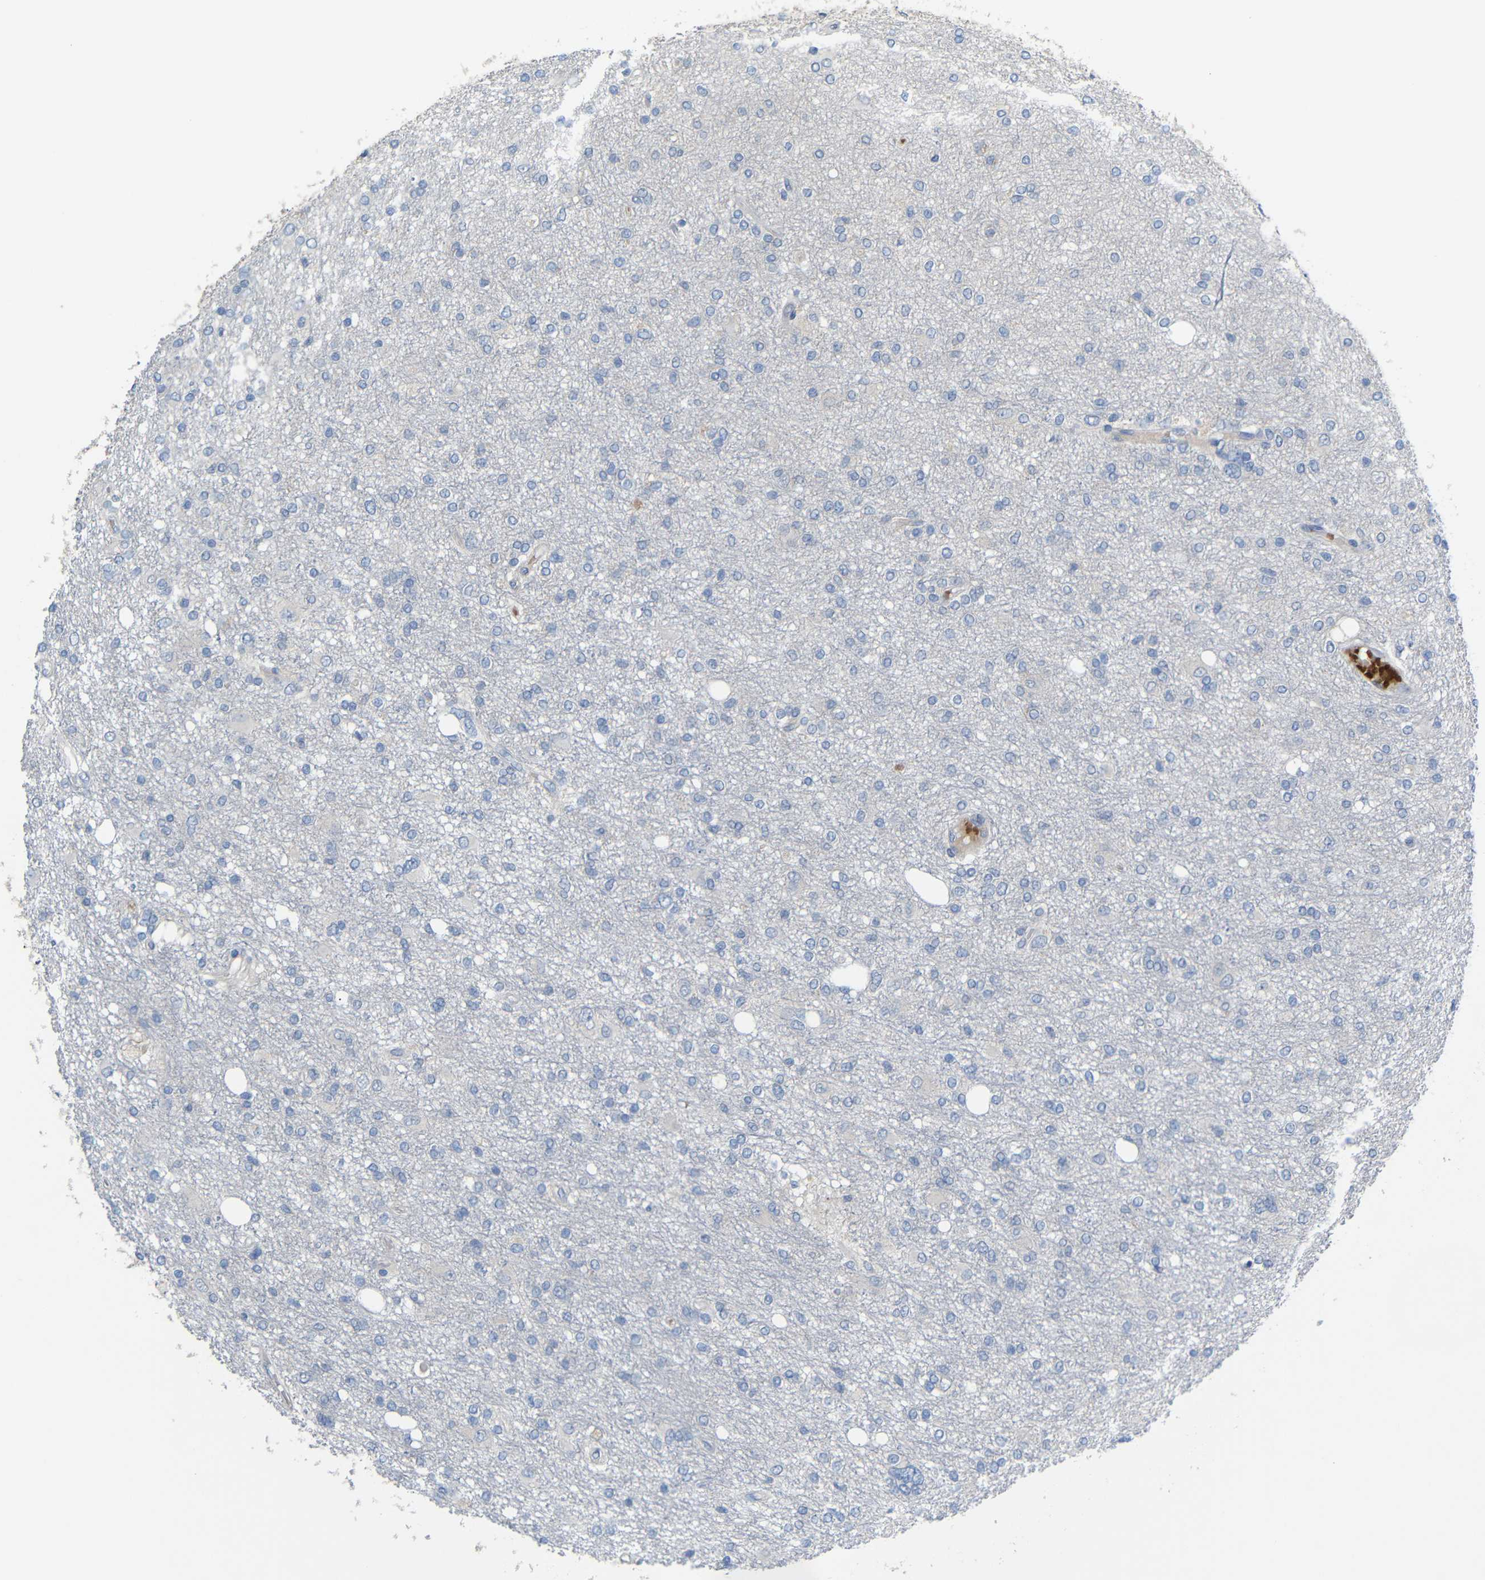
{"staining": {"intensity": "negative", "quantity": "none", "location": "none"}, "tissue": "glioma", "cell_type": "Tumor cells", "image_type": "cancer", "snomed": [{"axis": "morphology", "description": "Glioma, malignant, High grade"}, {"axis": "topography", "description": "Brain"}], "caption": "Tumor cells are negative for protein expression in human glioma. The staining is performed using DAB (3,3'-diaminobenzidine) brown chromogen with nuclei counter-stained in using hematoxylin.", "gene": "TBC1D32", "patient": {"sex": "female", "age": 59}}